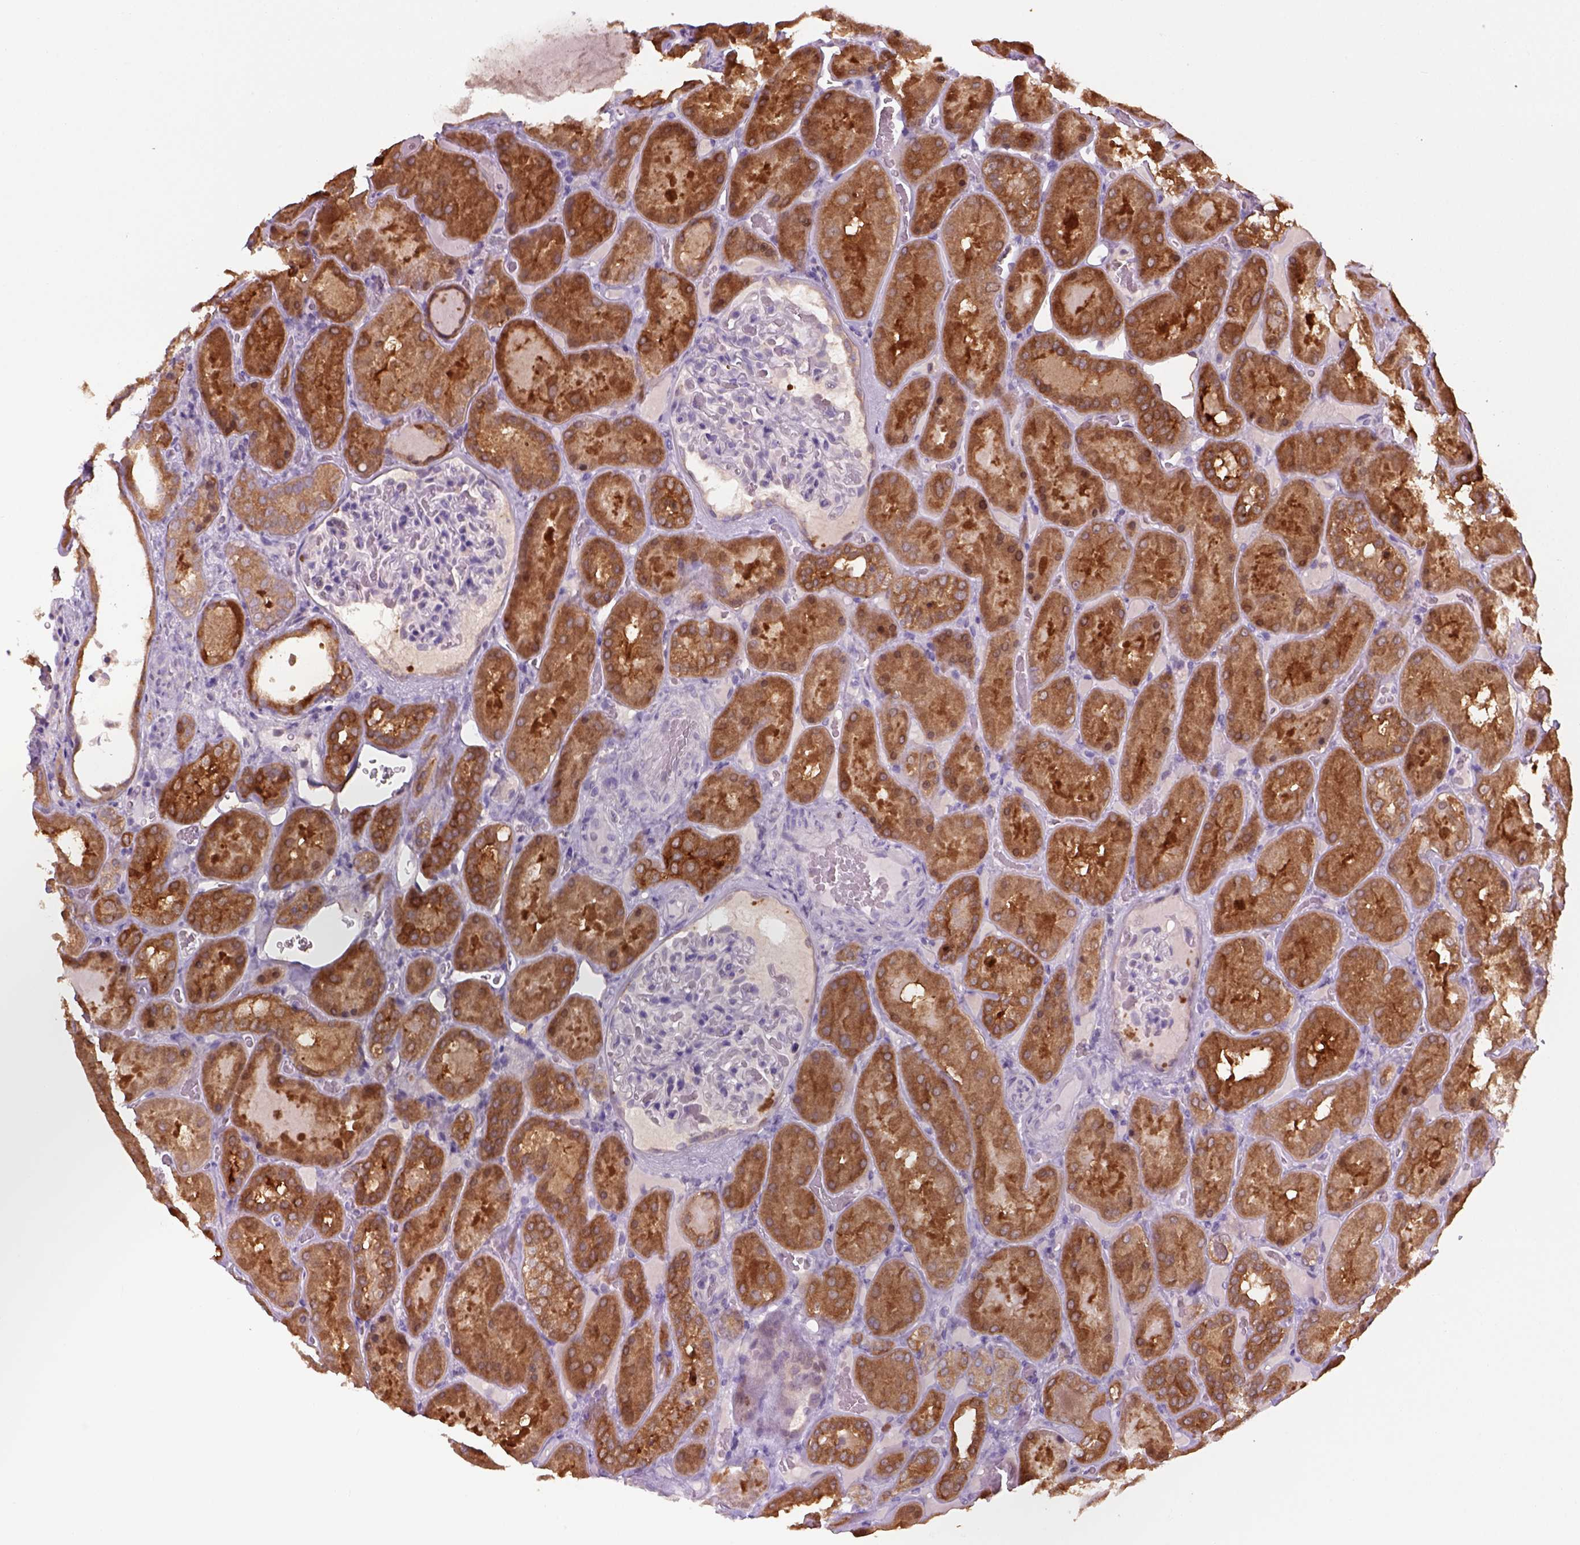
{"staining": {"intensity": "negative", "quantity": "none", "location": "none"}, "tissue": "kidney", "cell_type": "Cells in glomeruli", "image_type": "normal", "snomed": [{"axis": "morphology", "description": "Normal tissue, NOS"}, {"axis": "topography", "description": "Kidney"}], "caption": "This is a histopathology image of immunohistochemistry (IHC) staining of unremarkable kidney, which shows no positivity in cells in glomeruli.", "gene": "GOT1", "patient": {"sex": "male", "age": 73}}